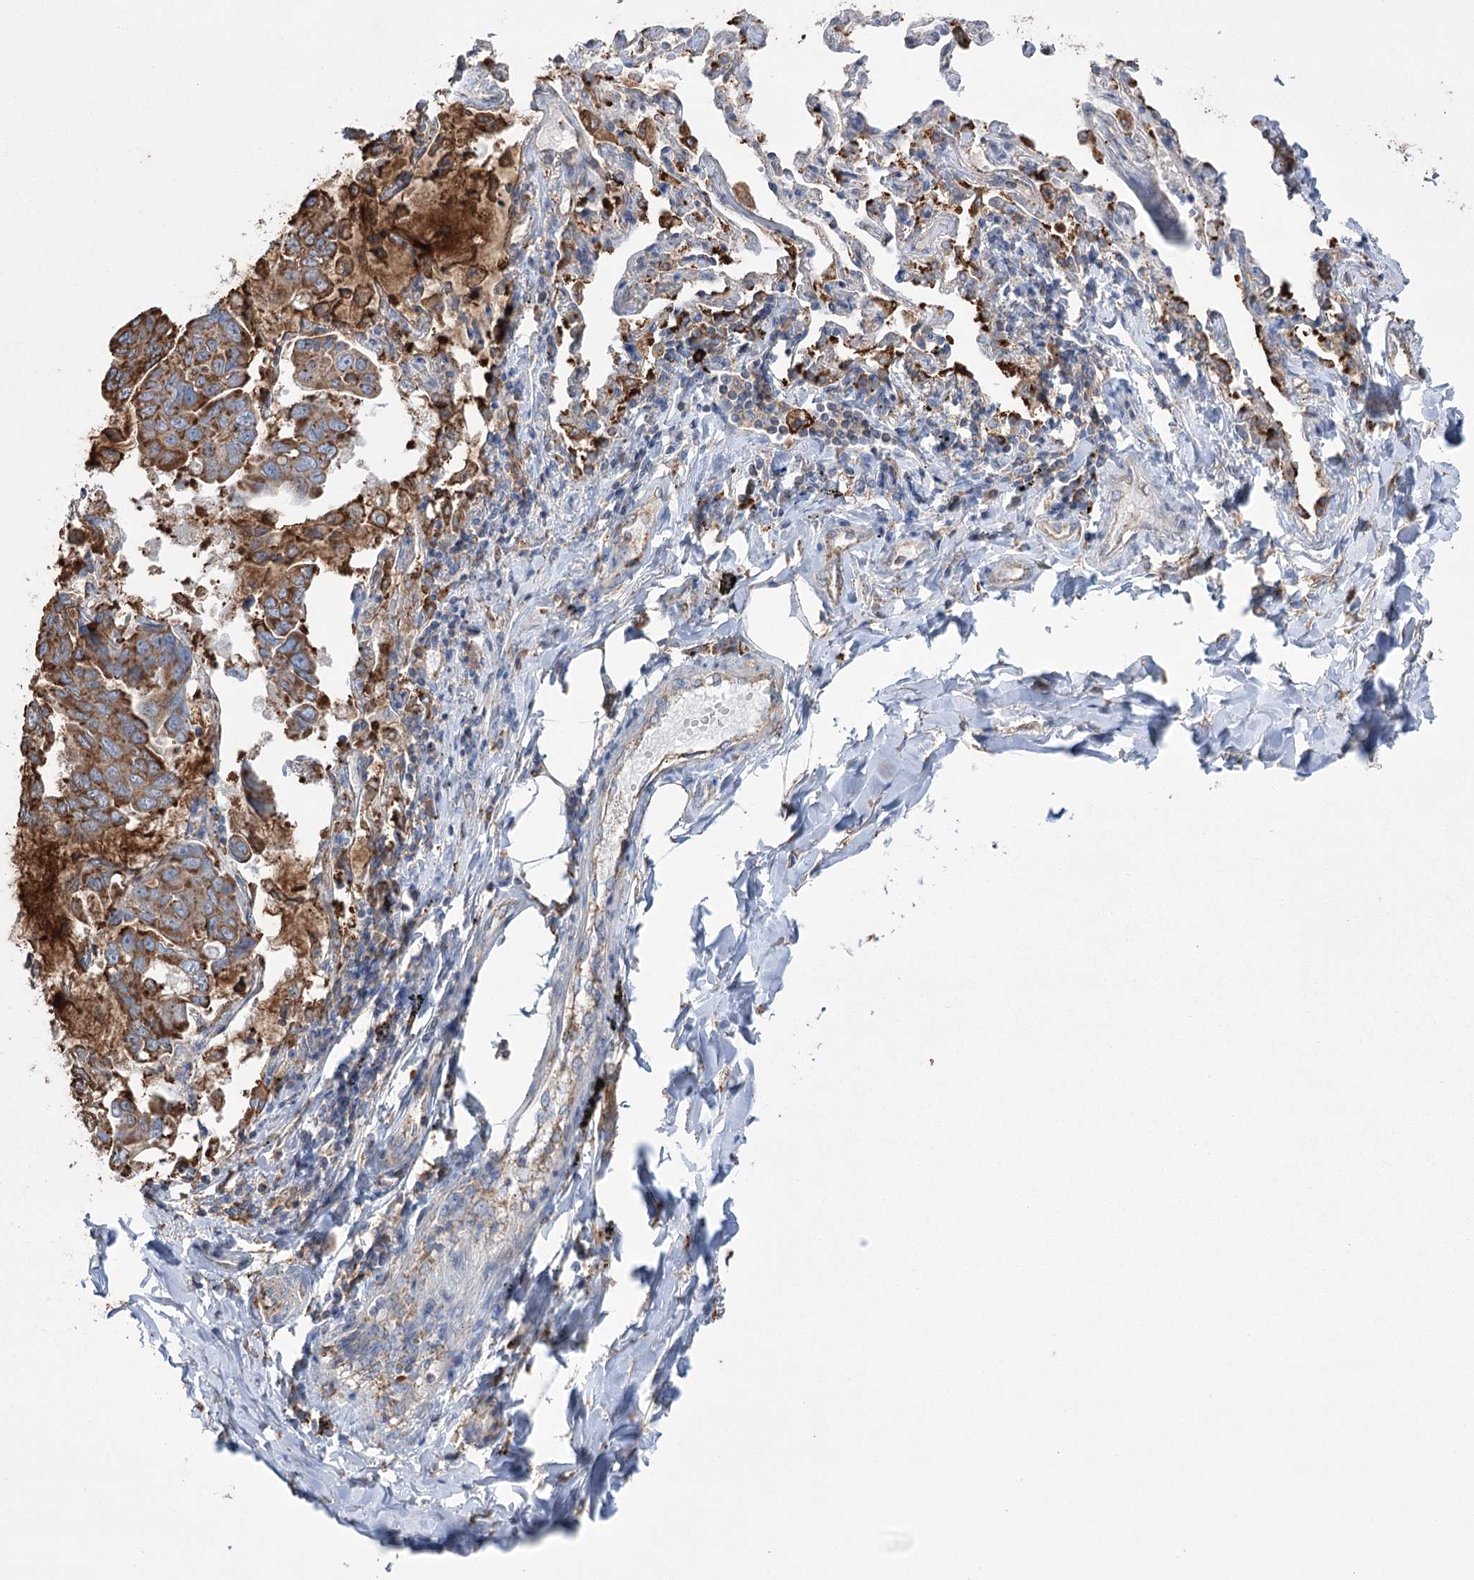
{"staining": {"intensity": "strong", "quantity": ">75%", "location": "cytoplasmic/membranous"}, "tissue": "lung cancer", "cell_type": "Tumor cells", "image_type": "cancer", "snomed": [{"axis": "morphology", "description": "Adenocarcinoma, NOS"}, {"axis": "topography", "description": "Lung"}], "caption": "Immunohistochemistry (IHC) (DAB) staining of adenocarcinoma (lung) demonstrates strong cytoplasmic/membranous protein staining in approximately >75% of tumor cells. Nuclei are stained in blue.", "gene": "TRIM71", "patient": {"sex": "male", "age": 64}}